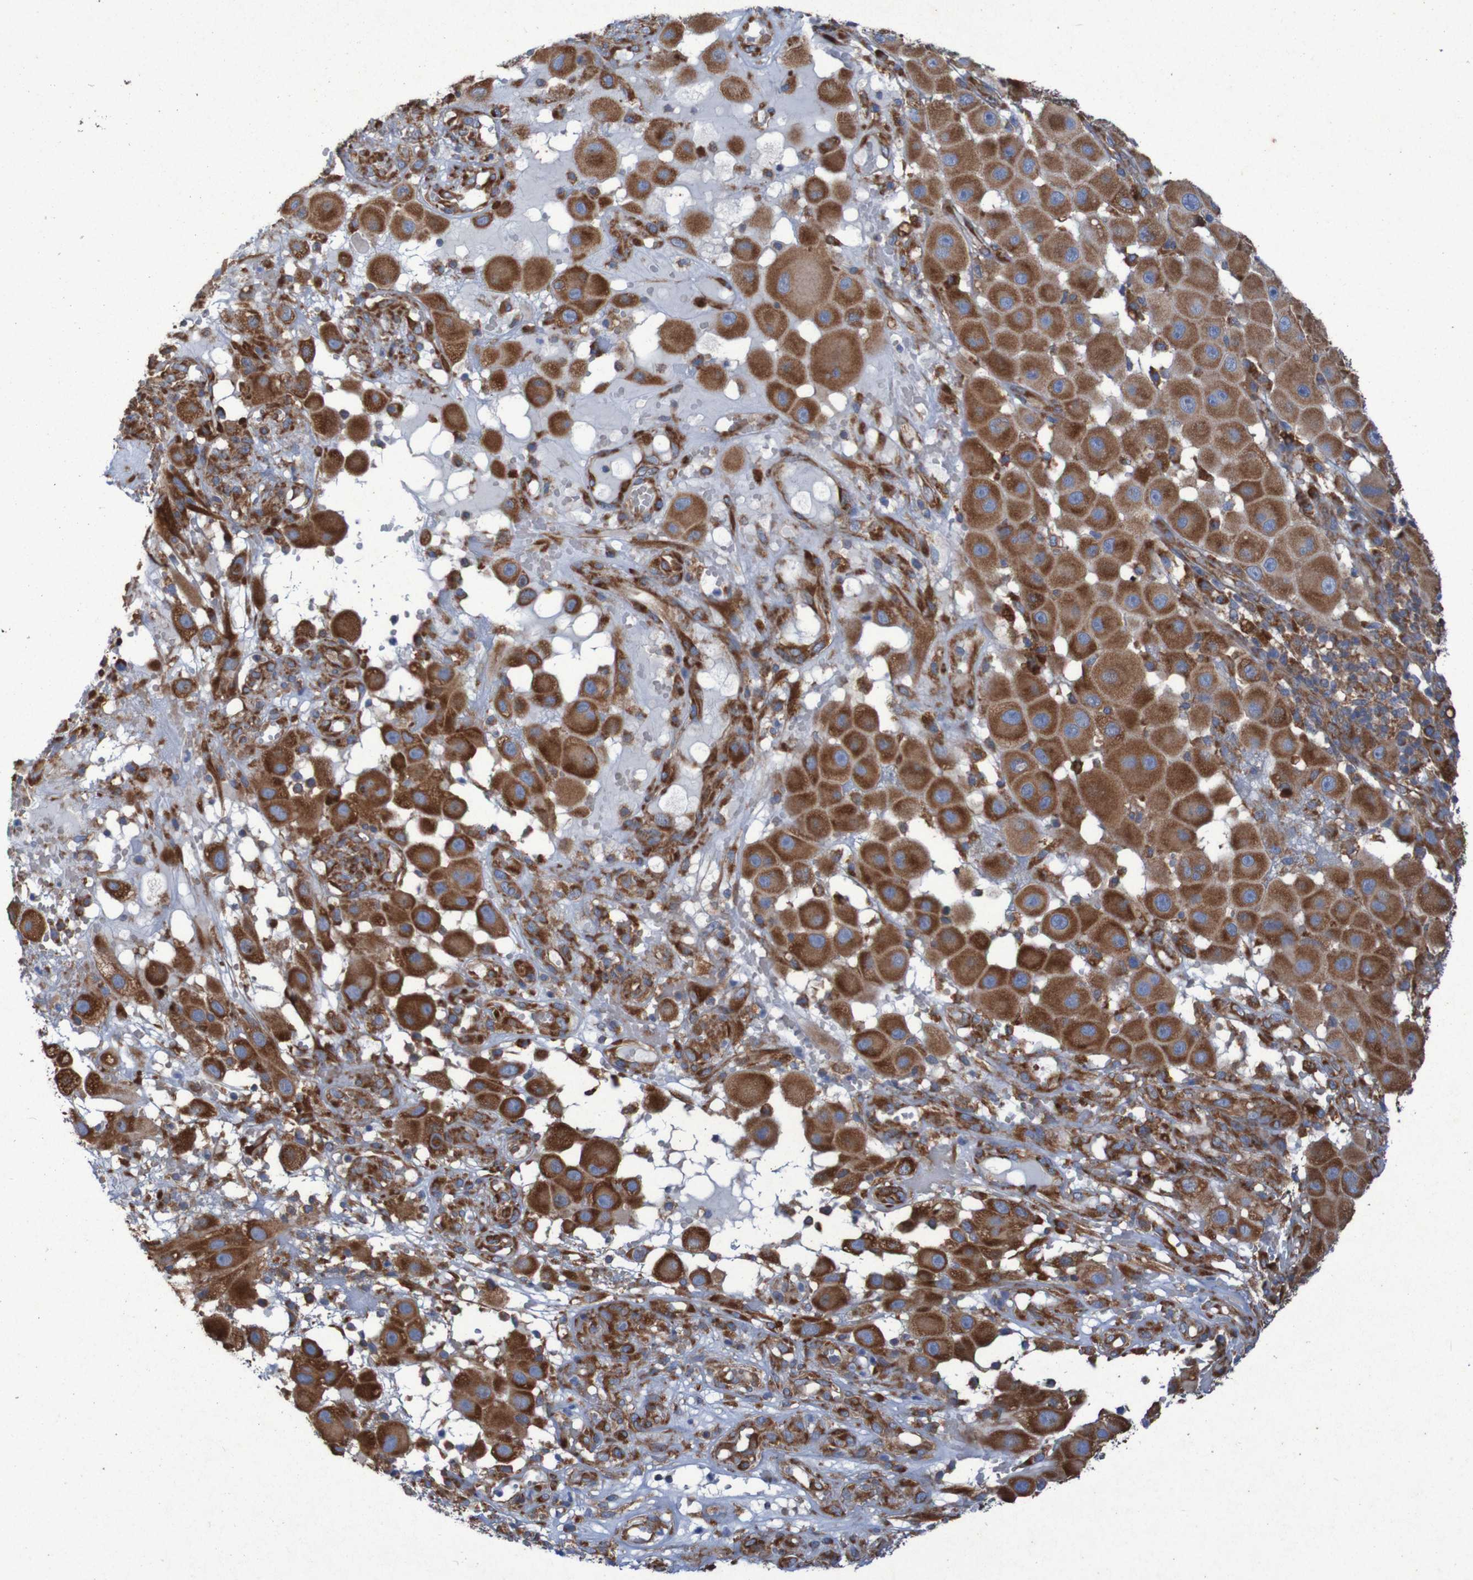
{"staining": {"intensity": "strong", "quantity": ">75%", "location": "cytoplasmic/membranous"}, "tissue": "melanoma", "cell_type": "Tumor cells", "image_type": "cancer", "snomed": [{"axis": "morphology", "description": "Malignant melanoma, NOS"}, {"axis": "topography", "description": "Skin"}], "caption": "IHC (DAB (3,3'-diaminobenzidine)) staining of melanoma exhibits strong cytoplasmic/membranous protein expression in approximately >75% of tumor cells.", "gene": "RPL10", "patient": {"sex": "female", "age": 81}}